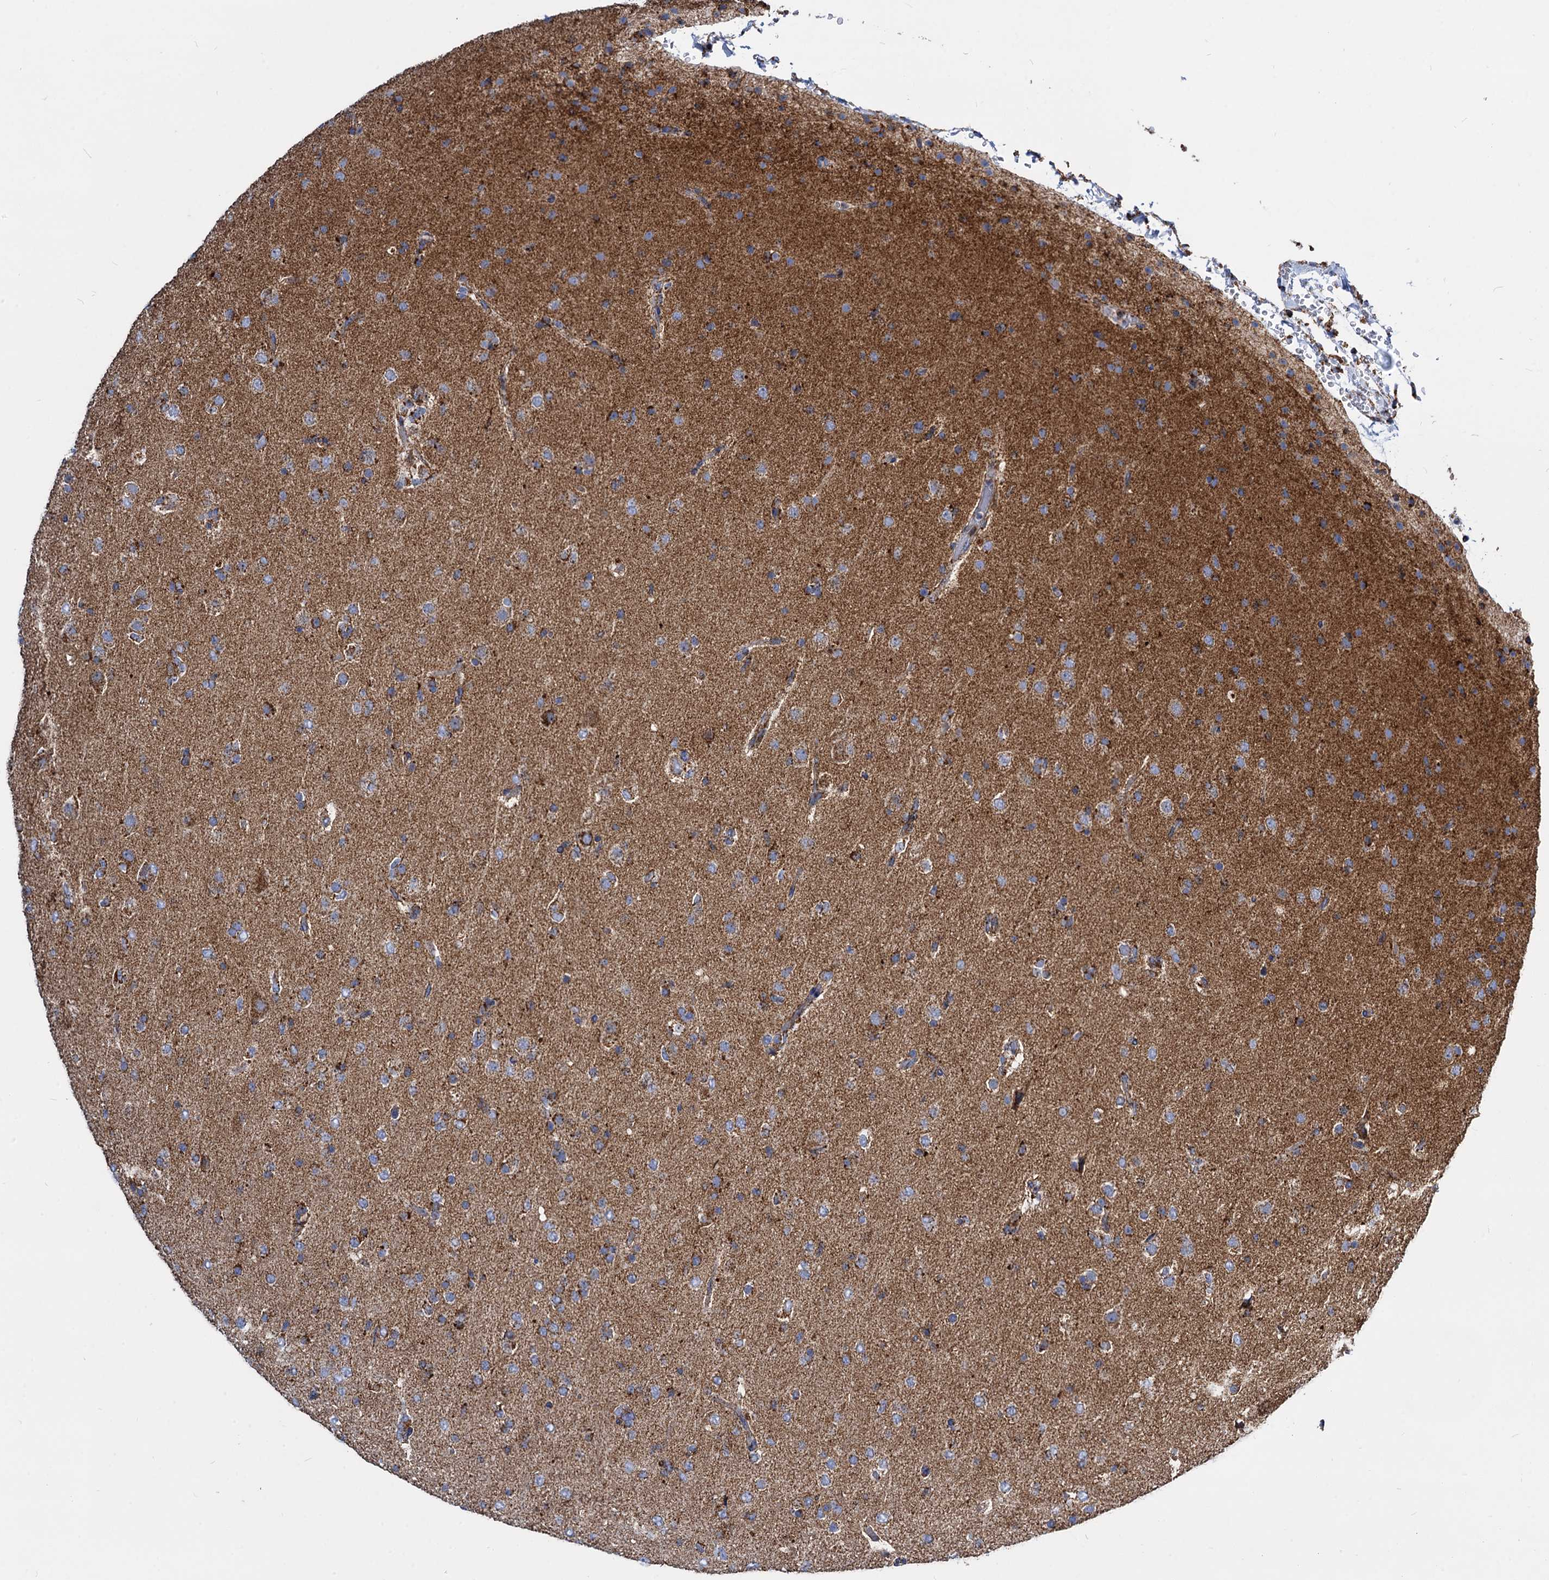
{"staining": {"intensity": "strong", "quantity": "<25%", "location": "cytoplasmic/membranous"}, "tissue": "glioma", "cell_type": "Tumor cells", "image_type": "cancer", "snomed": [{"axis": "morphology", "description": "Glioma, malignant, Low grade"}, {"axis": "topography", "description": "Brain"}], "caption": "This photomicrograph displays immunohistochemistry (IHC) staining of human malignant low-grade glioma, with medium strong cytoplasmic/membranous staining in about <25% of tumor cells.", "gene": "TIMM10", "patient": {"sex": "male", "age": 65}}